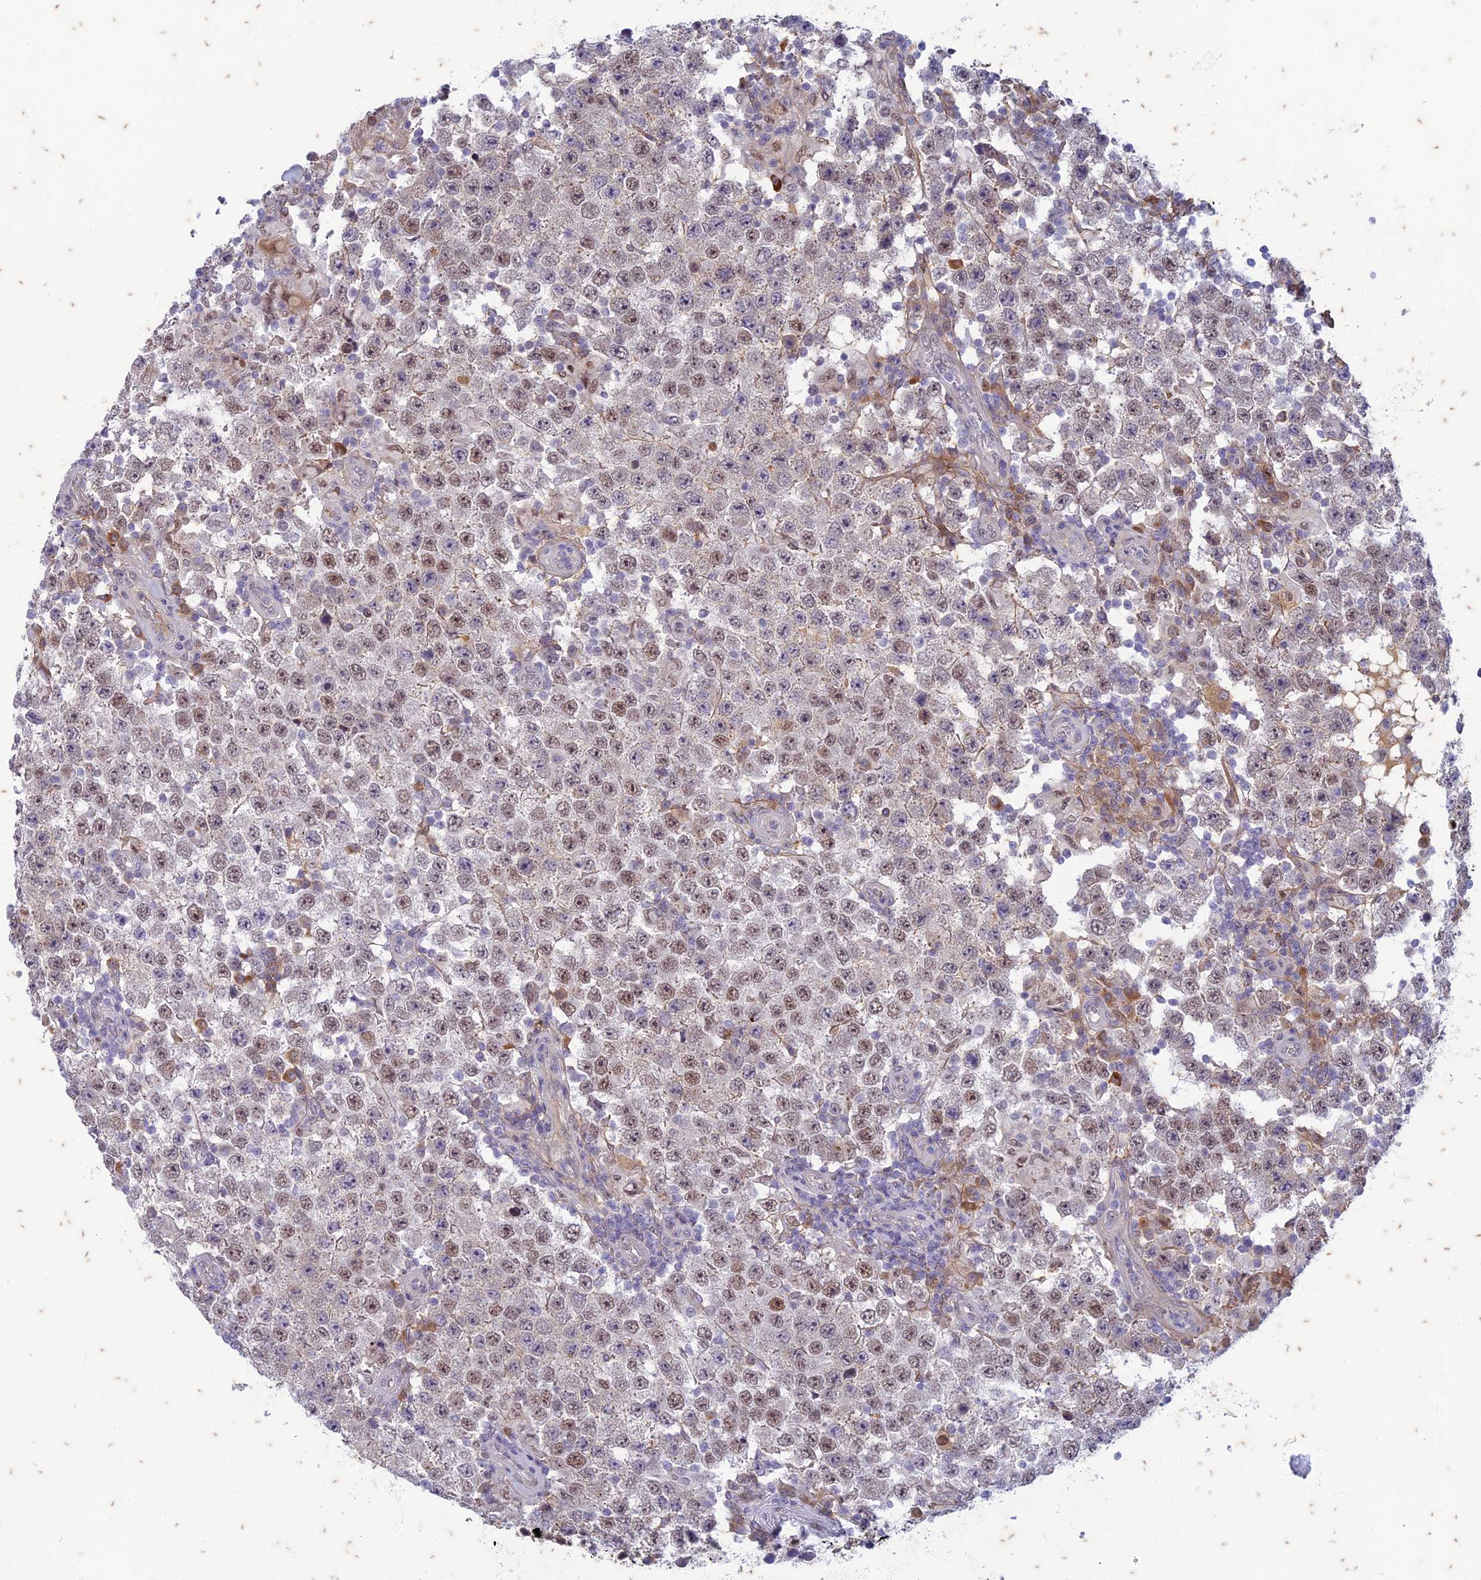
{"staining": {"intensity": "moderate", "quantity": "25%-75%", "location": "nuclear"}, "tissue": "testis cancer", "cell_type": "Tumor cells", "image_type": "cancer", "snomed": [{"axis": "morphology", "description": "Normal tissue, NOS"}, {"axis": "morphology", "description": "Urothelial carcinoma, High grade"}, {"axis": "morphology", "description": "Seminoma, NOS"}, {"axis": "morphology", "description": "Carcinoma, Embryonal, NOS"}, {"axis": "topography", "description": "Urinary bladder"}, {"axis": "topography", "description": "Testis"}], "caption": "Immunohistochemical staining of human testis high-grade urothelial carcinoma exhibits medium levels of moderate nuclear positivity in about 25%-75% of tumor cells. The protein of interest is shown in brown color, while the nuclei are stained blue.", "gene": "PABPN1L", "patient": {"sex": "male", "age": 41}}